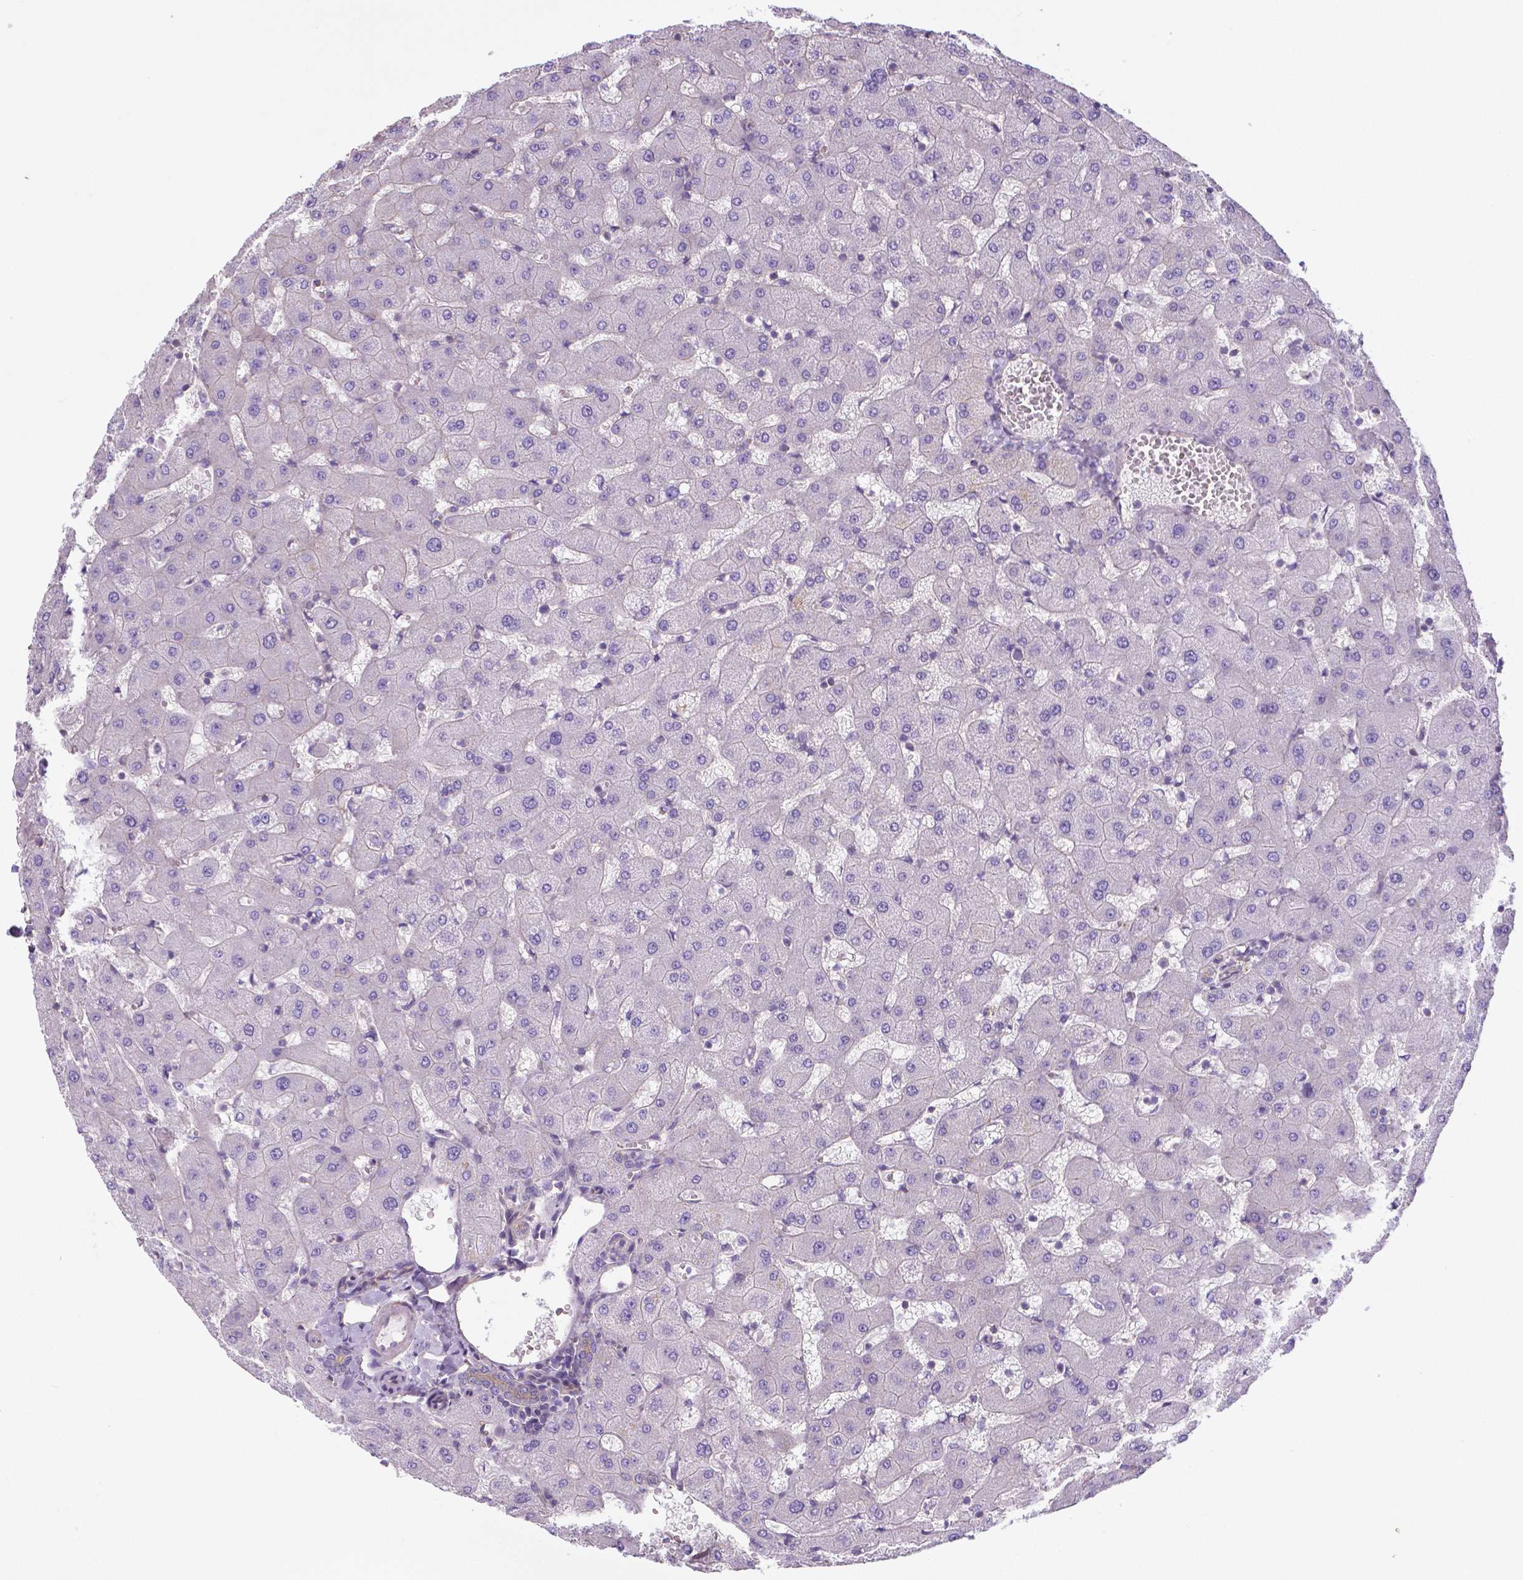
{"staining": {"intensity": "weak", "quantity": "<25%", "location": "cytoplasmic/membranous"}, "tissue": "liver", "cell_type": "Cholangiocytes", "image_type": "normal", "snomed": [{"axis": "morphology", "description": "Normal tissue, NOS"}, {"axis": "topography", "description": "Liver"}], "caption": "Unremarkable liver was stained to show a protein in brown. There is no significant staining in cholangiocytes. The staining is performed using DAB (3,3'-diaminobenzidine) brown chromogen with nuclei counter-stained in using hematoxylin.", "gene": "CRMP1", "patient": {"sex": "female", "age": 63}}